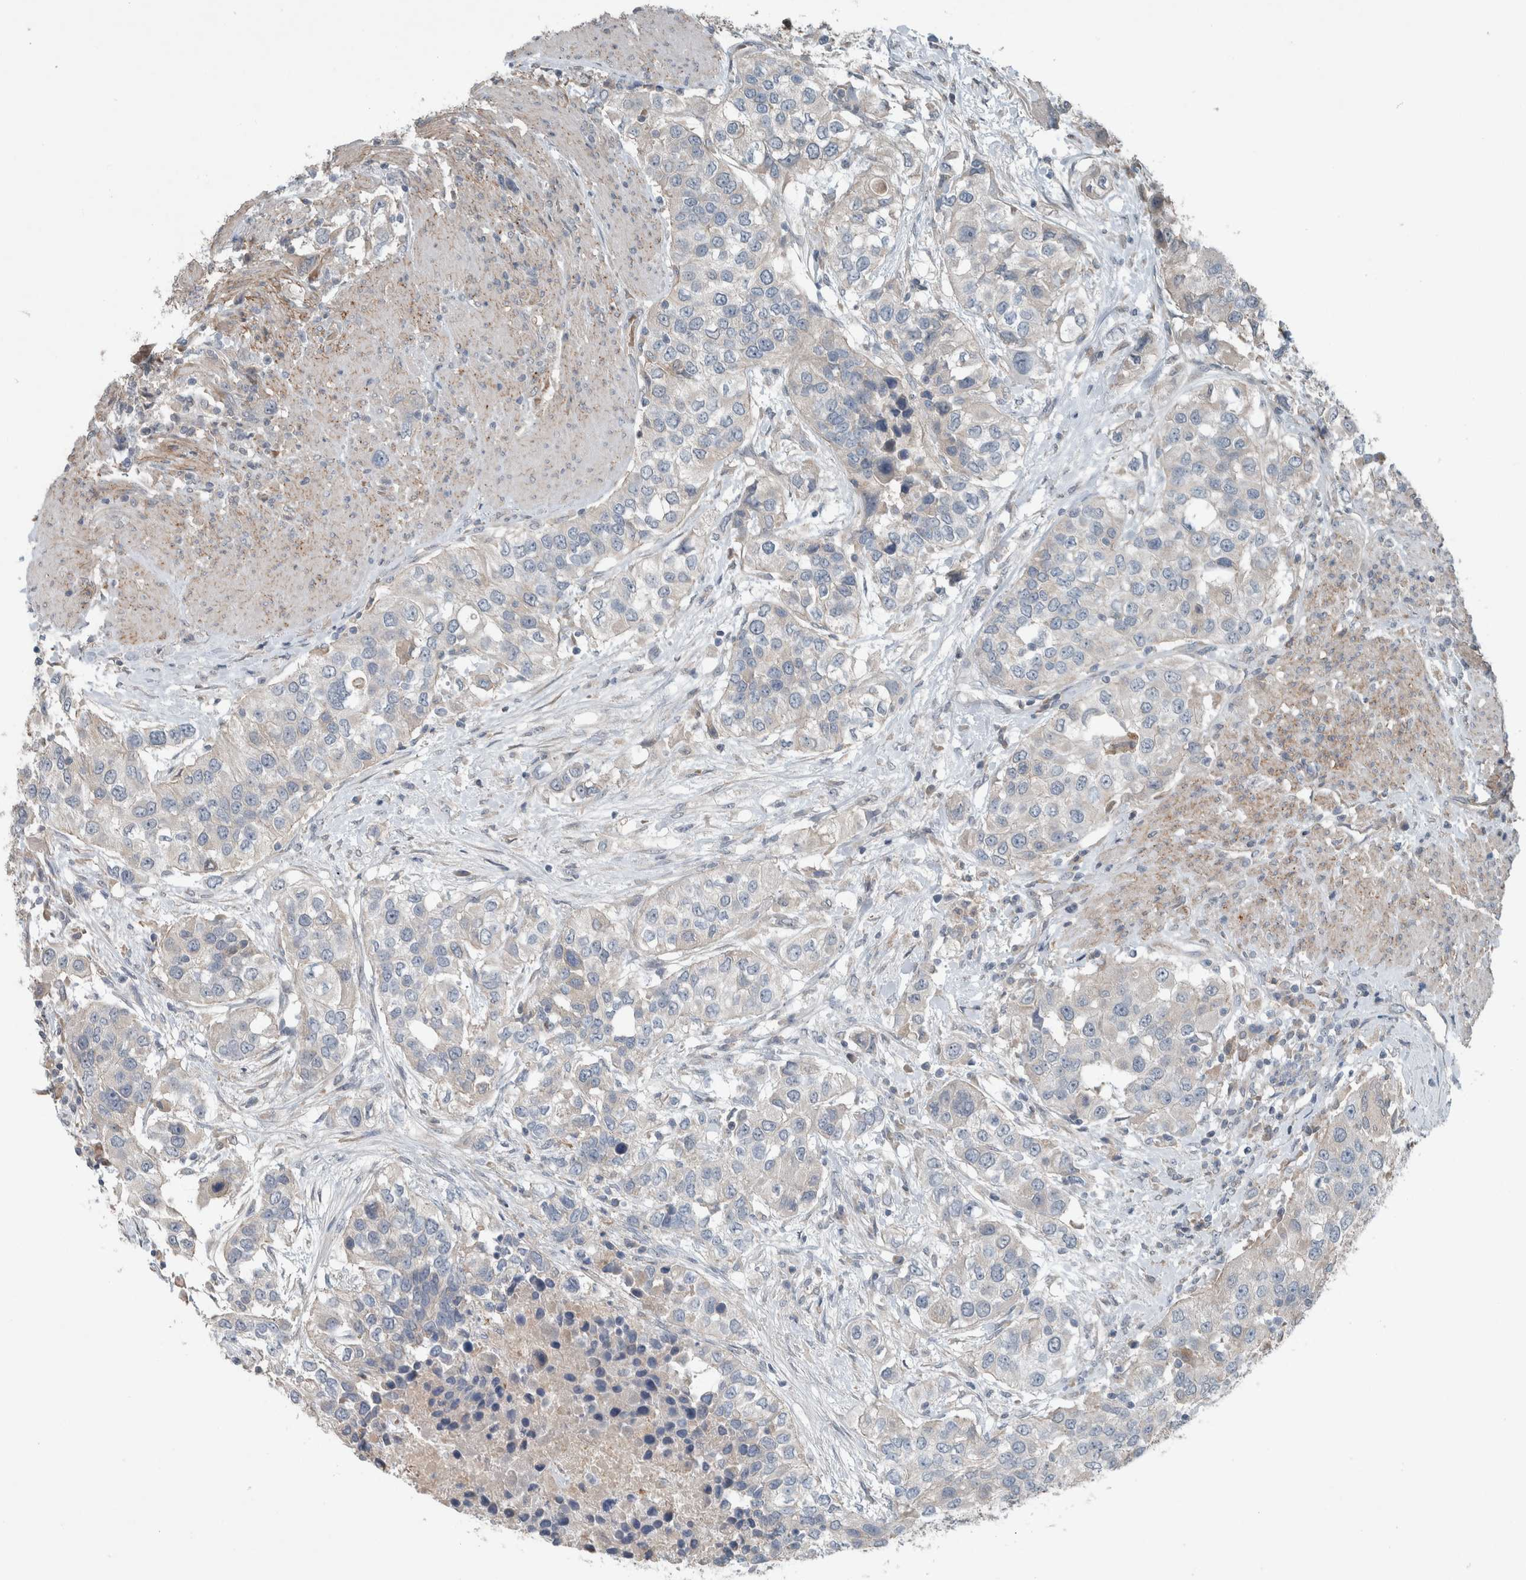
{"staining": {"intensity": "weak", "quantity": "<25%", "location": "cytoplasmic/membranous"}, "tissue": "urothelial cancer", "cell_type": "Tumor cells", "image_type": "cancer", "snomed": [{"axis": "morphology", "description": "Urothelial carcinoma, High grade"}, {"axis": "topography", "description": "Urinary bladder"}], "caption": "IHC of human high-grade urothelial carcinoma displays no positivity in tumor cells.", "gene": "JADE2", "patient": {"sex": "female", "age": 80}}